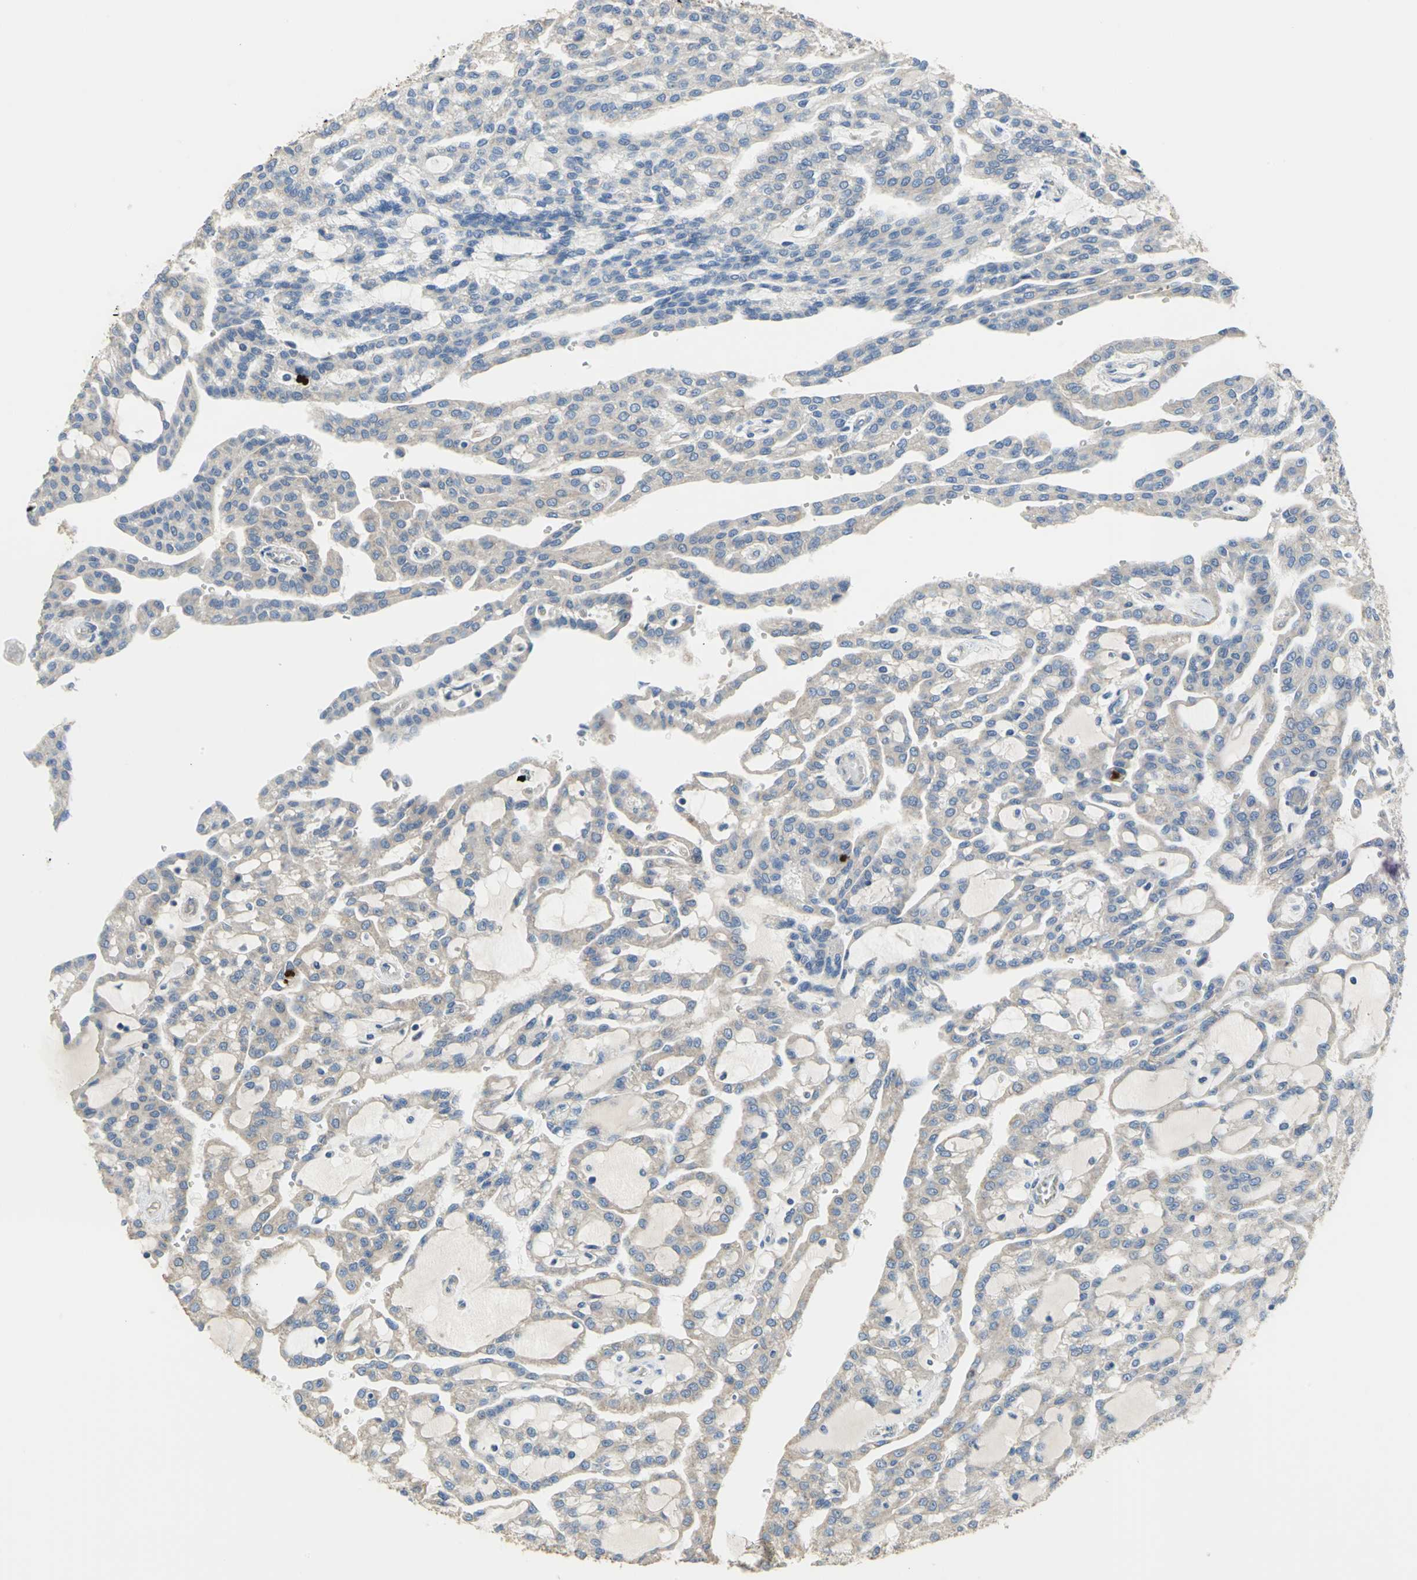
{"staining": {"intensity": "negative", "quantity": "none", "location": "none"}, "tissue": "renal cancer", "cell_type": "Tumor cells", "image_type": "cancer", "snomed": [{"axis": "morphology", "description": "Adenocarcinoma, NOS"}, {"axis": "topography", "description": "Kidney"}], "caption": "DAB (3,3'-diaminobenzidine) immunohistochemical staining of human renal cancer reveals no significant positivity in tumor cells.", "gene": "HTR1F", "patient": {"sex": "male", "age": 63}}